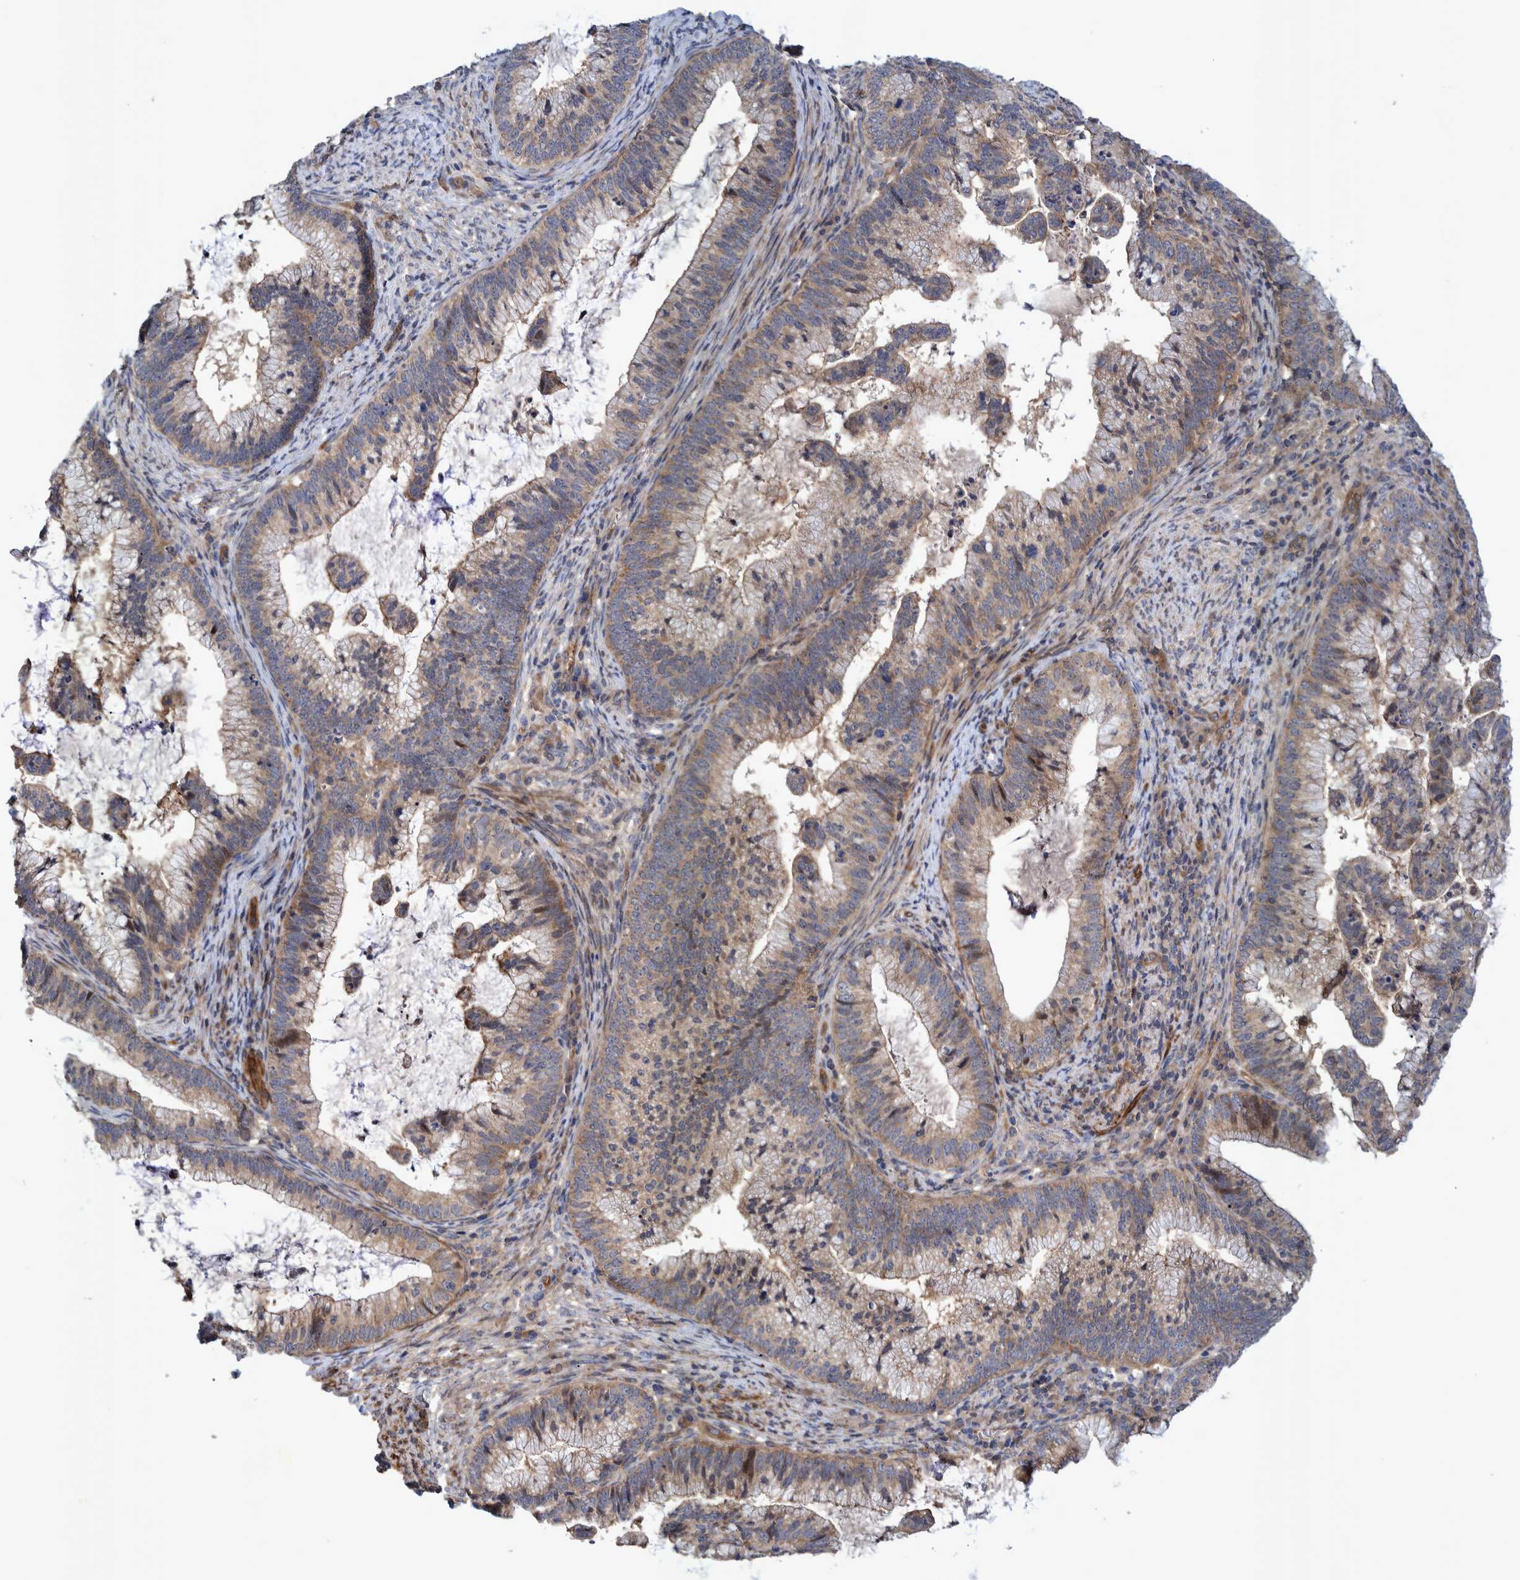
{"staining": {"intensity": "moderate", "quantity": ">75%", "location": "cytoplasmic/membranous"}, "tissue": "cervical cancer", "cell_type": "Tumor cells", "image_type": "cancer", "snomed": [{"axis": "morphology", "description": "Adenocarcinoma, NOS"}, {"axis": "topography", "description": "Cervix"}], "caption": "A high-resolution photomicrograph shows immunohistochemistry staining of cervical cancer (adenocarcinoma), which displays moderate cytoplasmic/membranous staining in approximately >75% of tumor cells.", "gene": "GRPEL2", "patient": {"sex": "female", "age": 36}}